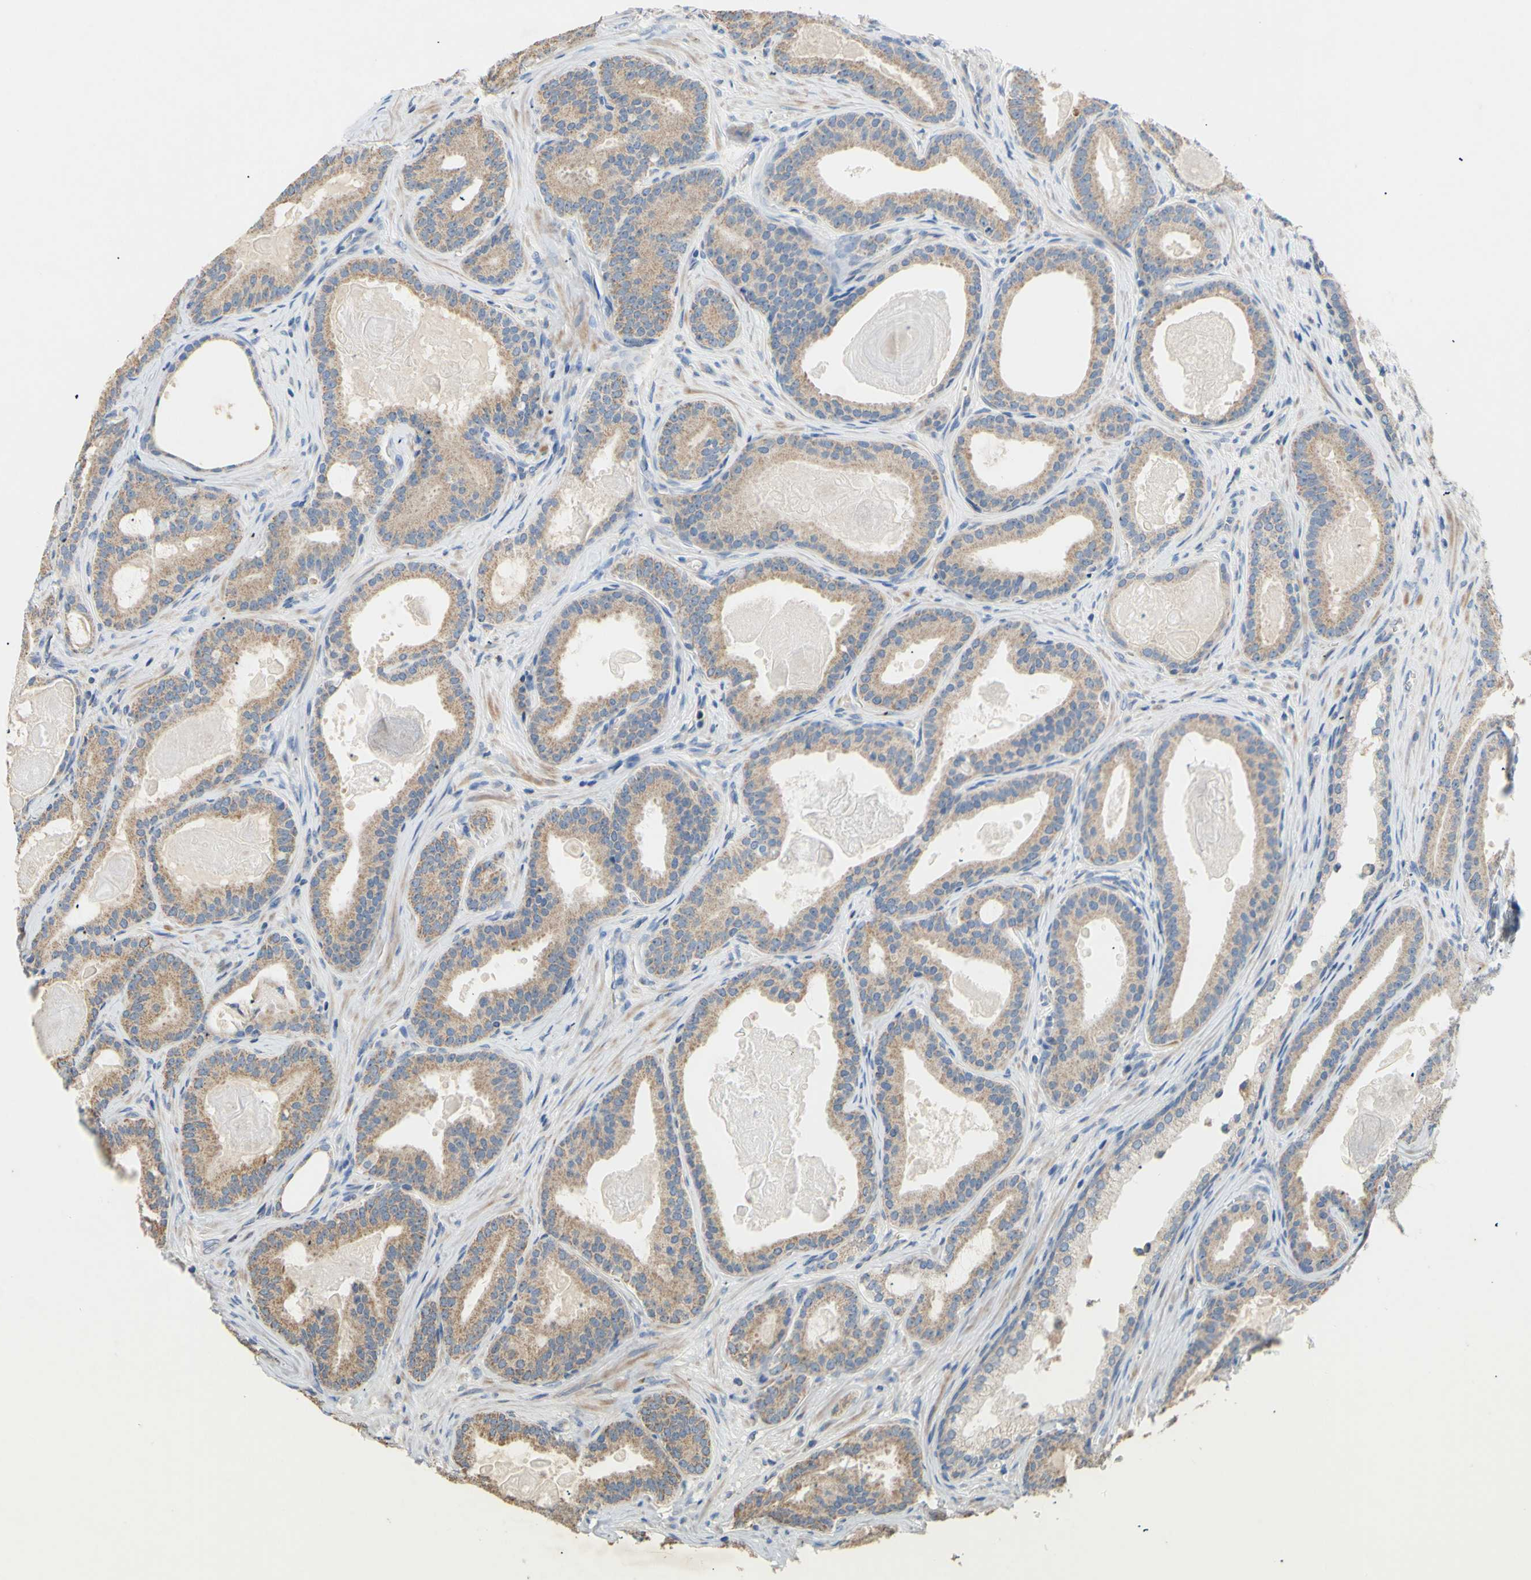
{"staining": {"intensity": "moderate", "quantity": ">75%", "location": "cytoplasmic/membranous"}, "tissue": "prostate cancer", "cell_type": "Tumor cells", "image_type": "cancer", "snomed": [{"axis": "morphology", "description": "Adenocarcinoma, High grade"}, {"axis": "topography", "description": "Prostate"}], "caption": "Moderate cytoplasmic/membranous protein positivity is present in about >75% of tumor cells in high-grade adenocarcinoma (prostate).", "gene": "PTGIS", "patient": {"sex": "male", "age": 60}}